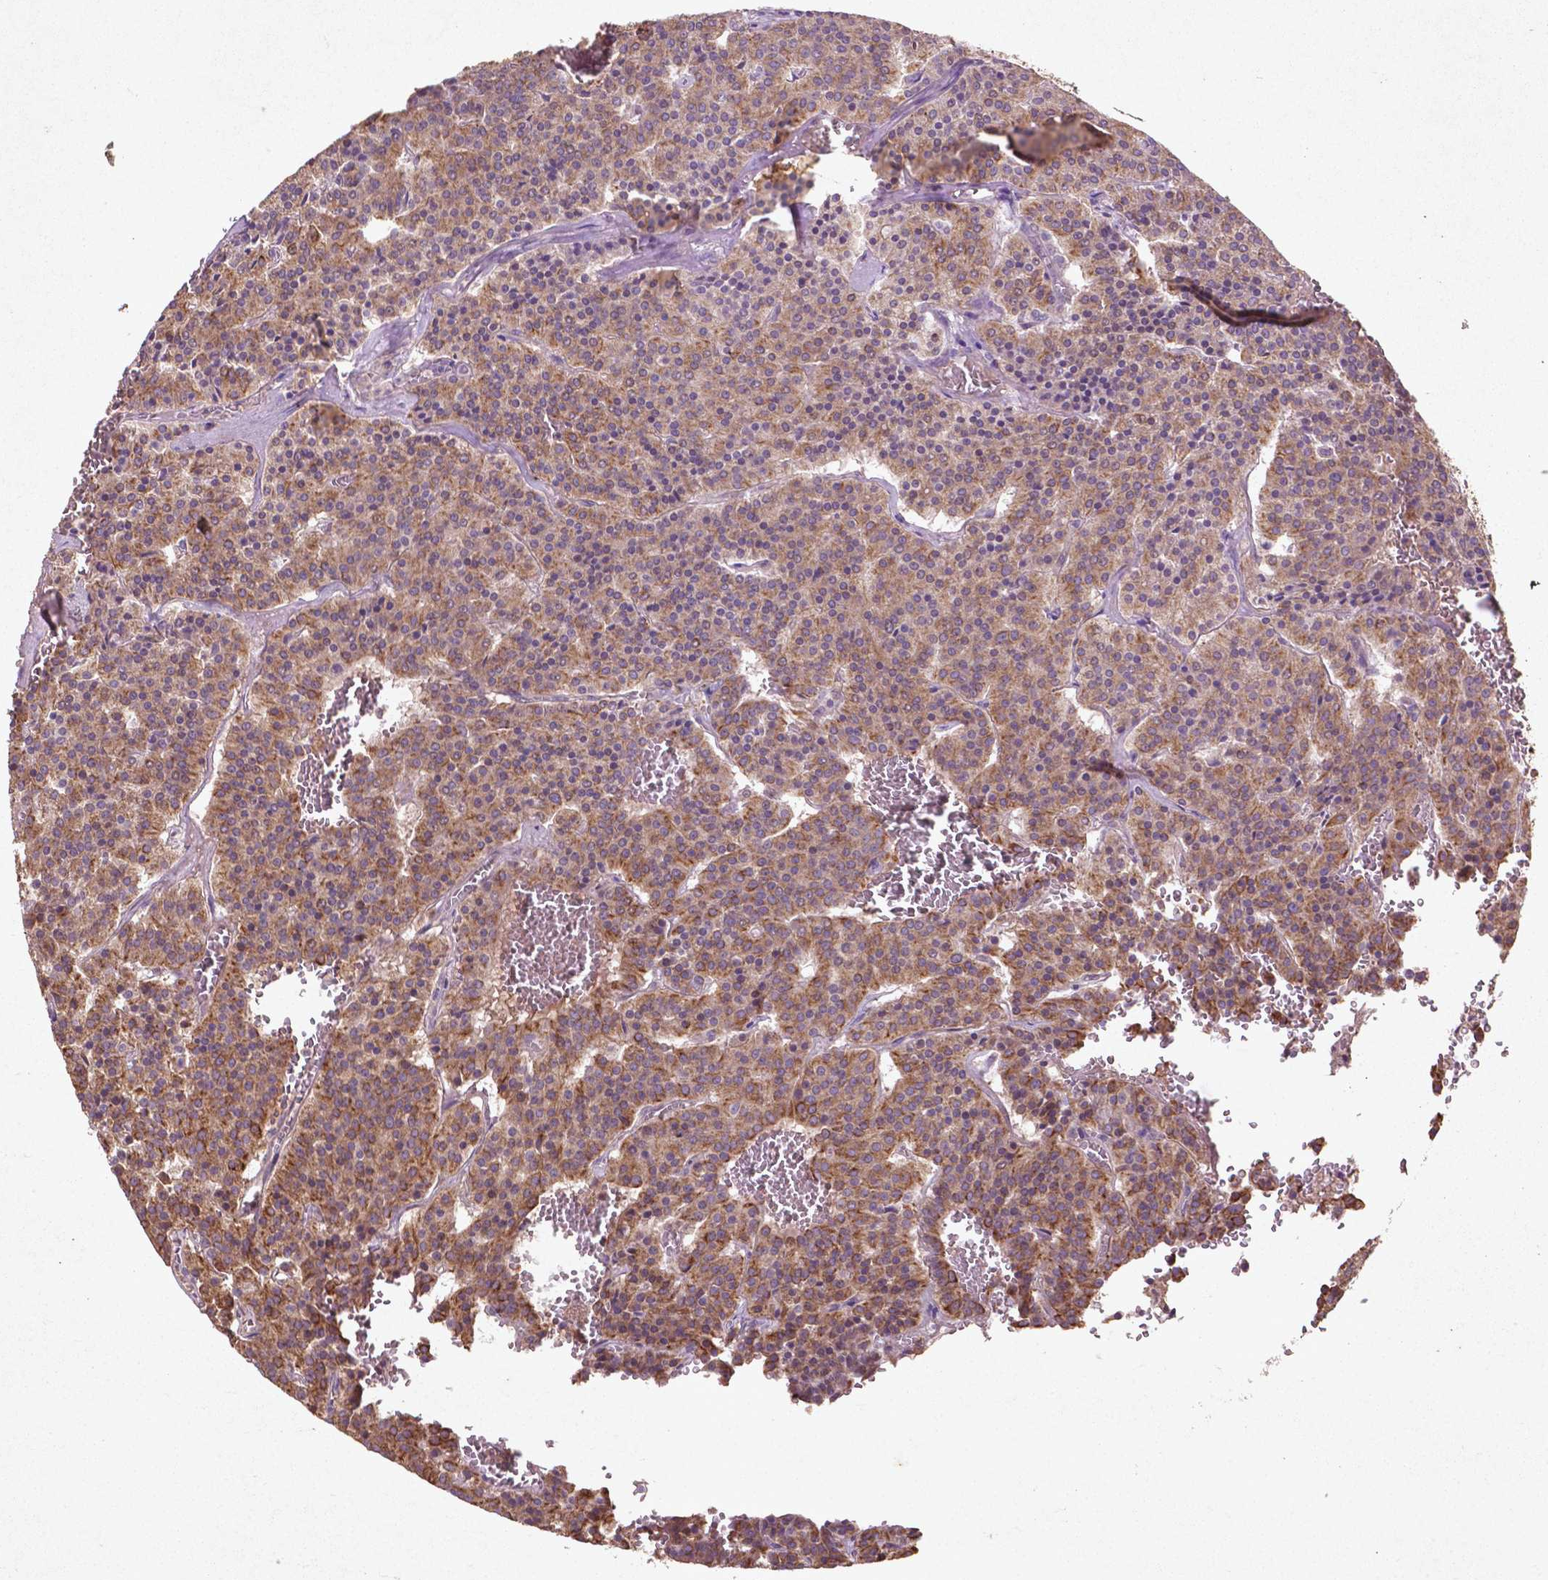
{"staining": {"intensity": "moderate", "quantity": ">75%", "location": "cytoplasmic/membranous"}, "tissue": "carcinoid", "cell_type": "Tumor cells", "image_type": "cancer", "snomed": [{"axis": "morphology", "description": "Carcinoid, malignant, NOS"}, {"axis": "topography", "description": "Lung"}], "caption": "Moderate cytoplasmic/membranous staining is present in about >75% of tumor cells in carcinoid. Immunohistochemistry (ihc) stains the protein in brown and the nuclei are stained blue.", "gene": "COQ2", "patient": {"sex": "male", "age": 70}}